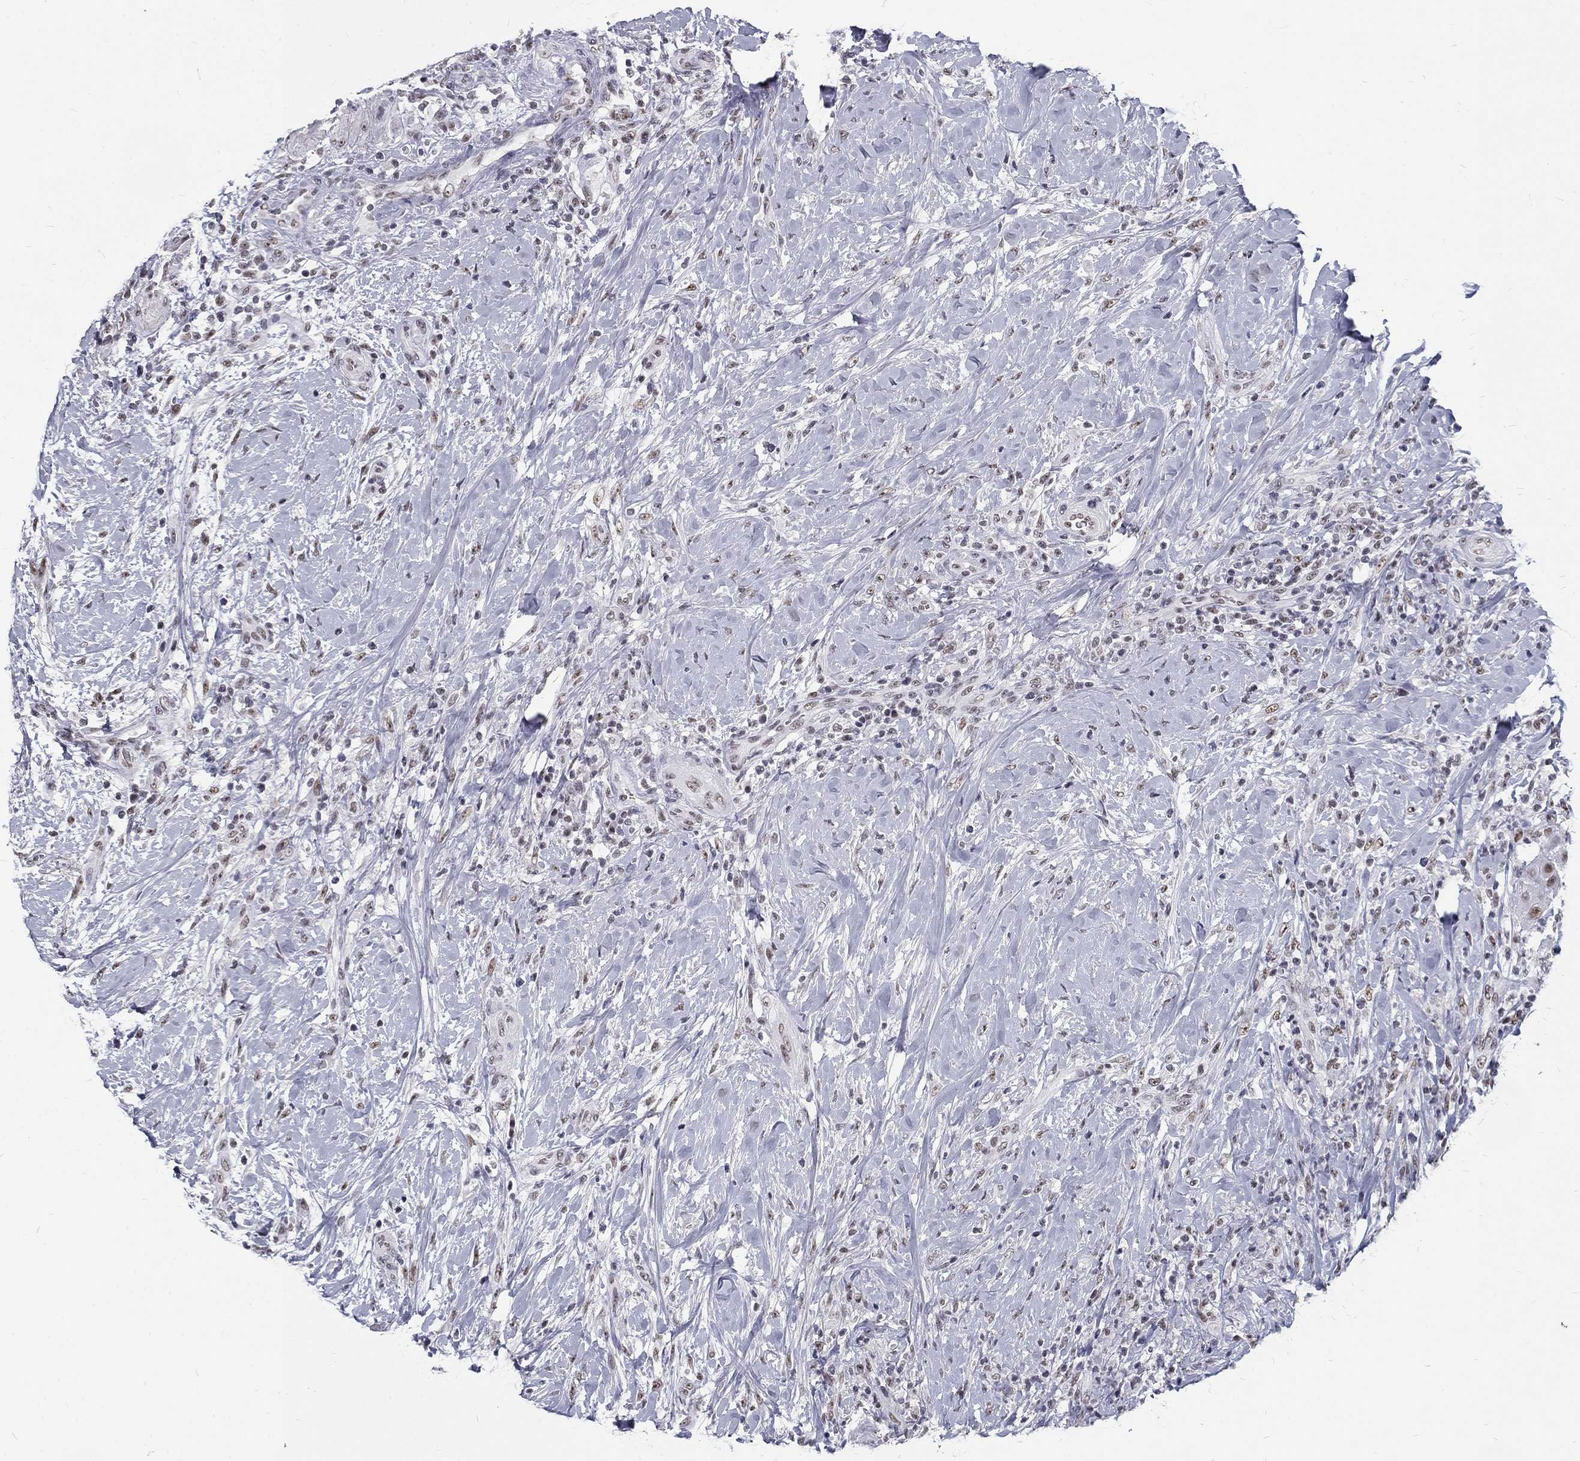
{"staining": {"intensity": "weak", "quantity": "25%-75%", "location": "nuclear"}, "tissue": "head and neck cancer", "cell_type": "Tumor cells", "image_type": "cancer", "snomed": [{"axis": "morphology", "description": "Squamous cell carcinoma, NOS"}, {"axis": "topography", "description": "Head-Neck"}], "caption": "IHC histopathology image of human head and neck cancer (squamous cell carcinoma) stained for a protein (brown), which displays low levels of weak nuclear positivity in approximately 25%-75% of tumor cells.", "gene": "SNORC", "patient": {"sex": "male", "age": 69}}